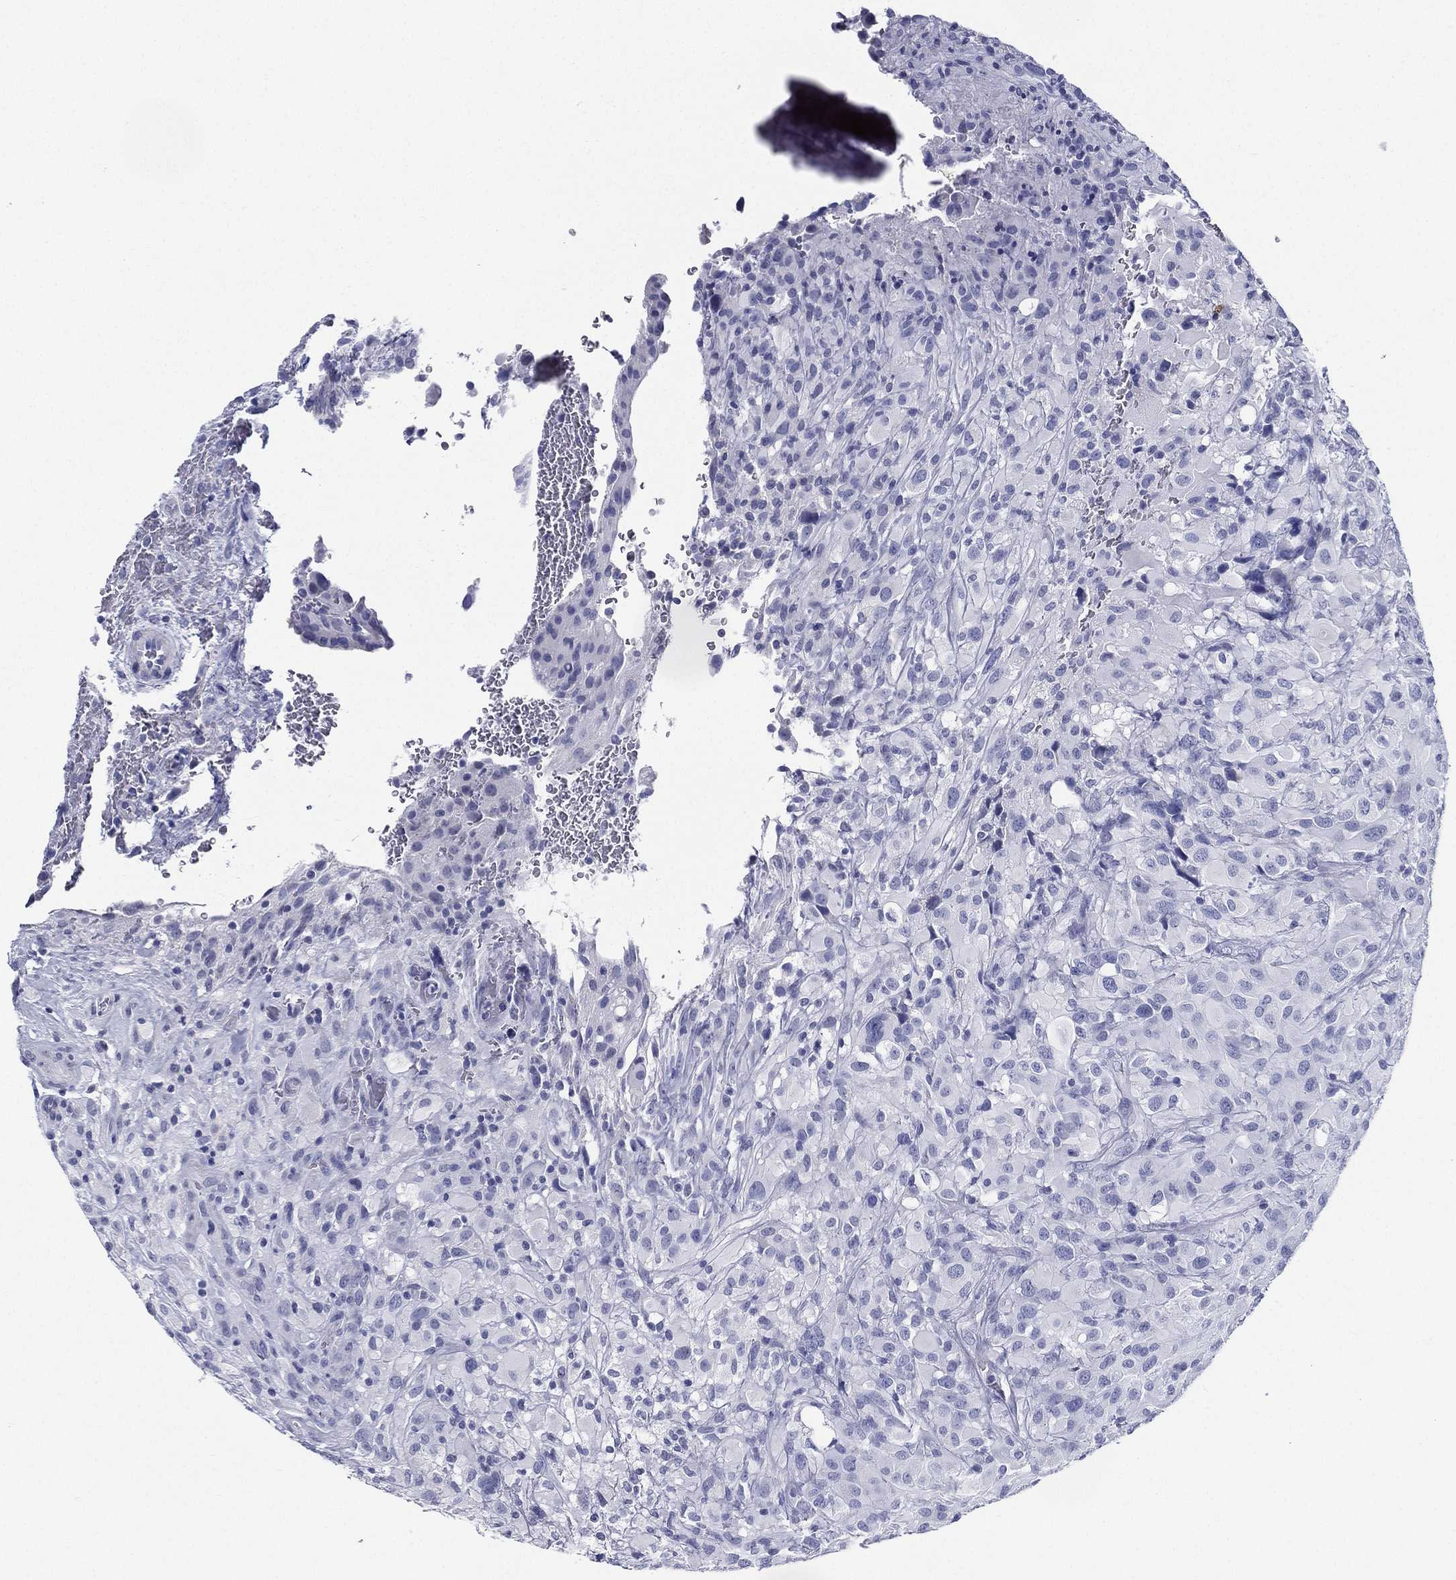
{"staining": {"intensity": "negative", "quantity": "none", "location": "none"}, "tissue": "glioma", "cell_type": "Tumor cells", "image_type": "cancer", "snomed": [{"axis": "morphology", "description": "Glioma, malignant, High grade"}, {"axis": "topography", "description": "Cerebral cortex"}], "caption": "A high-resolution histopathology image shows immunohistochemistry (IHC) staining of glioma, which exhibits no significant positivity in tumor cells.", "gene": "RSPH4A", "patient": {"sex": "male", "age": 35}}